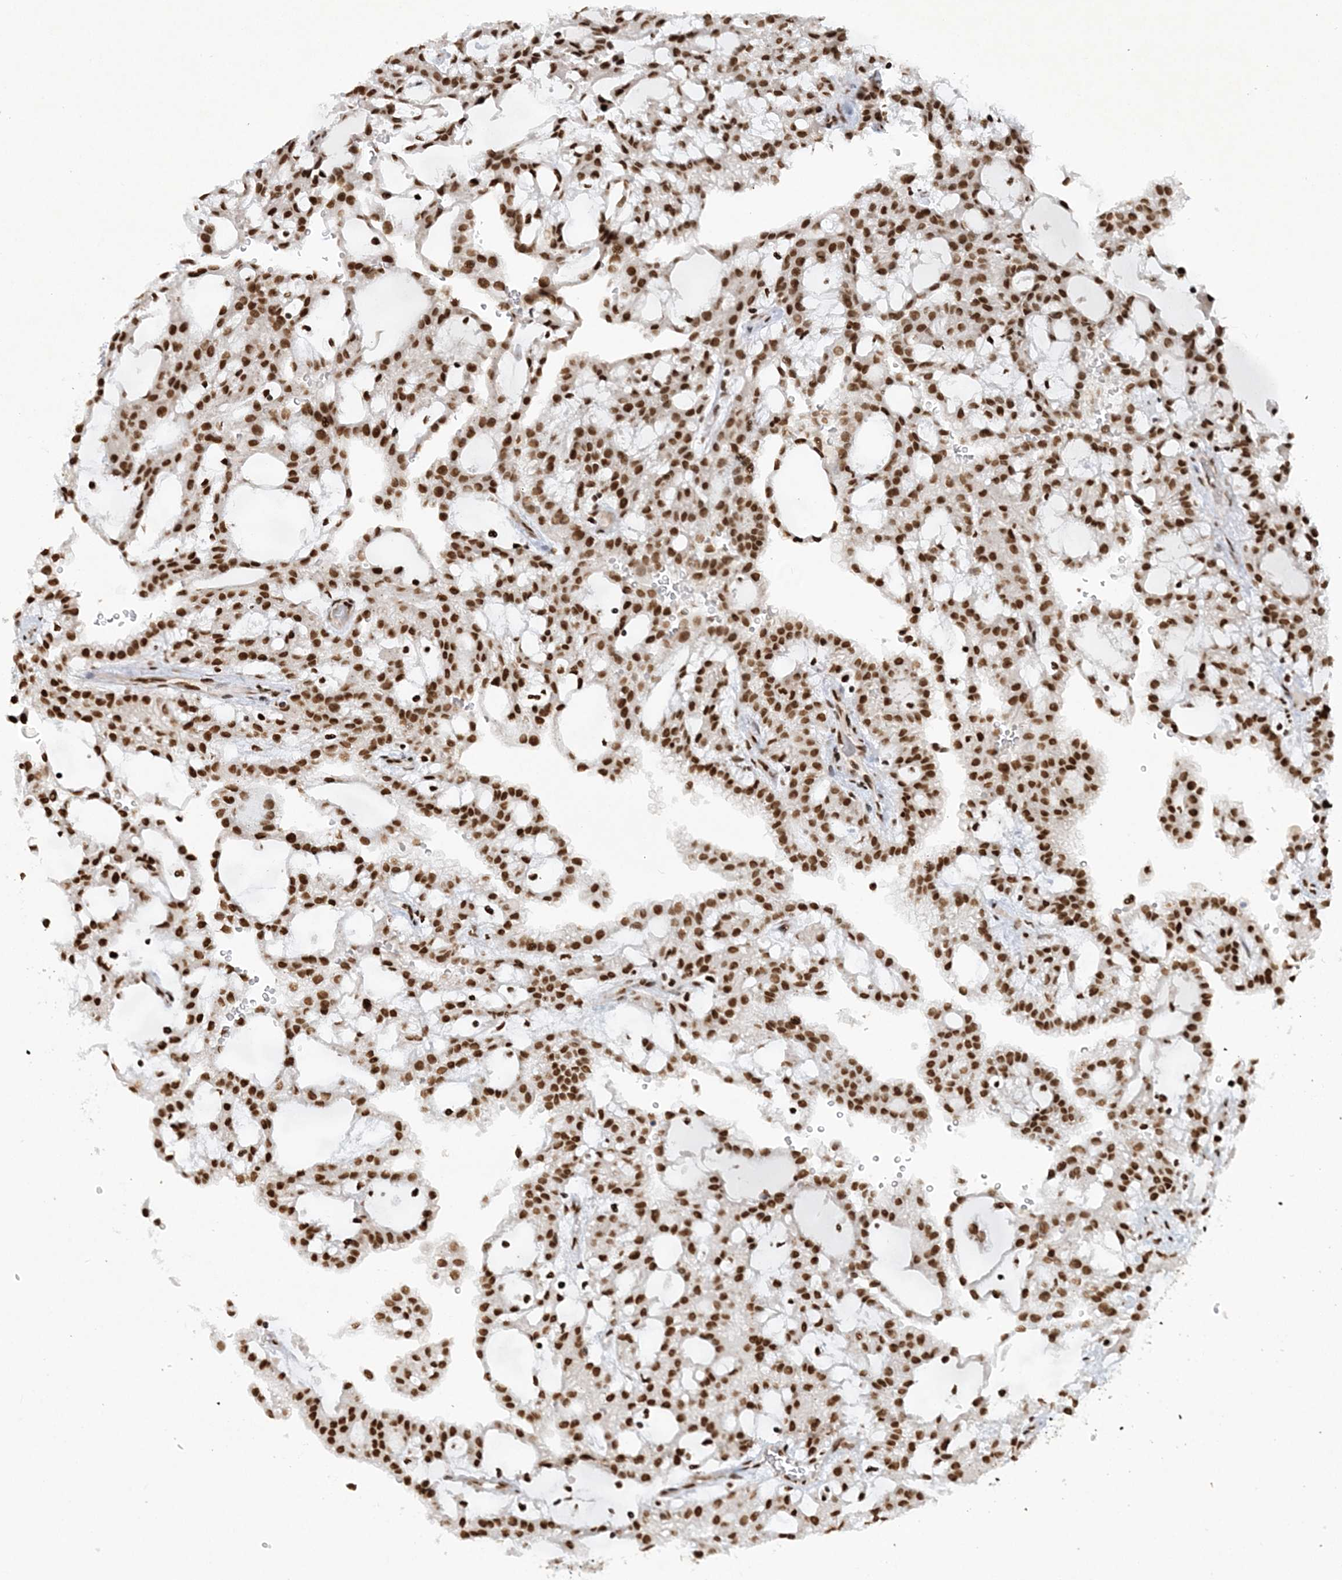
{"staining": {"intensity": "strong", "quantity": ">75%", "location": "nuclear"}, "tissue": "renal cancer", "cell_type": "Tumor cells", "image_type": "cancer", "snomed": [{"axis": "morphology", "description": "Adenocarcinoma, NOS"}, {"axis": "topography", "description": "Kidney"}], "caption": "This histopathology image exhibits adenocarcinoma (renal) stained with immunohistochemistry (IHC) to label a protein in brown. The nuclear of tumor cells show strong positivity for the protein. Nuclei are counter-stained blue.", "gene": "DELE1", "patient": {"sex": "male", "age": 63}}